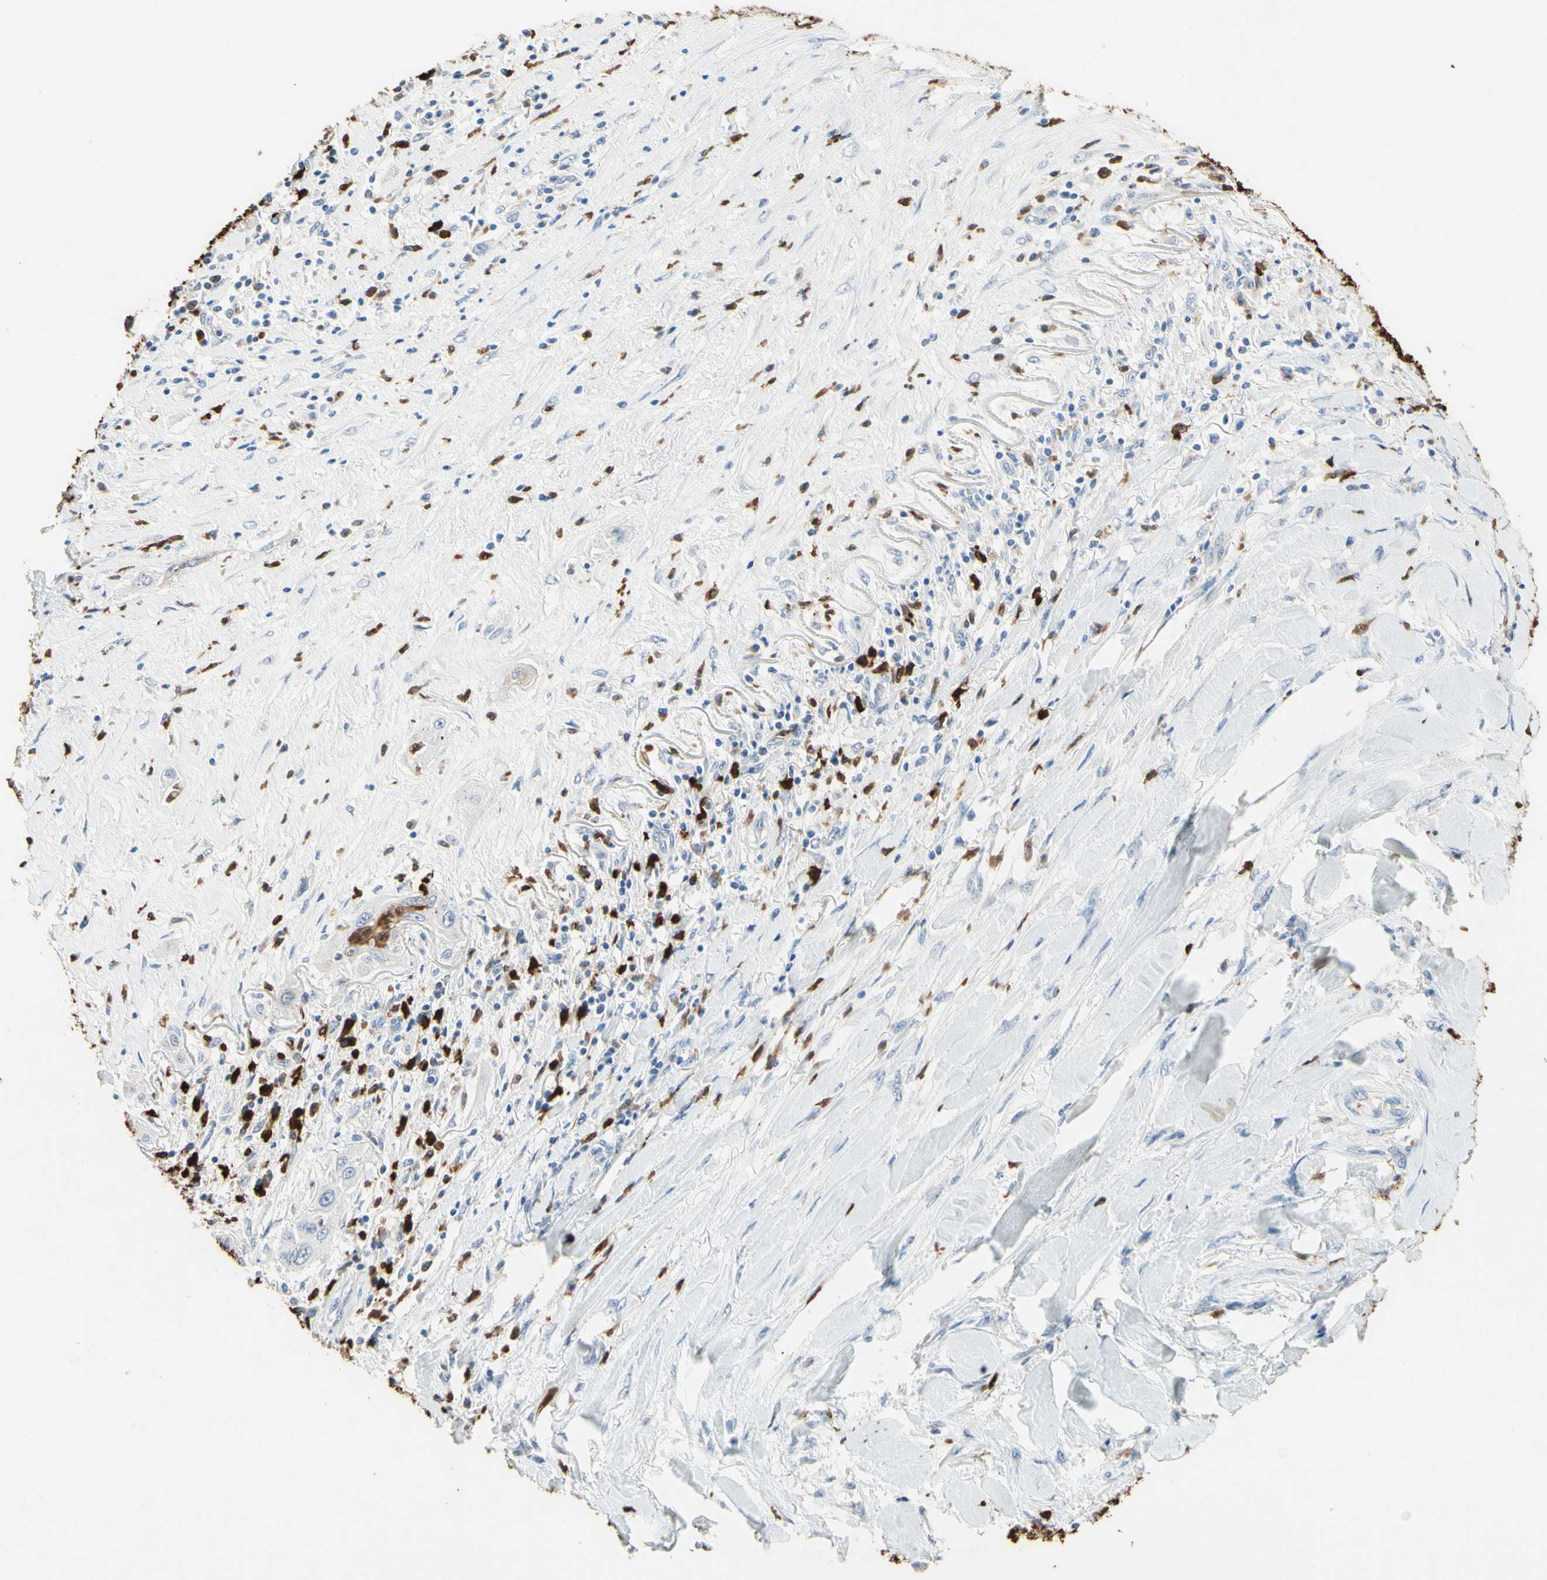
{"staining": {"intensity": "negative", "quantity": "none", "location": "none"}, "tissue": "lung cancer", "cell_type": "Tumor cells", "image_type": "cancer", "snomed": [{"axis": "morphology", "description": "Squamous cell carcinoma, NOS"}, {"axis": "topography", "description": "Lung"}], "caption": "High magnification brightfield microscopy of lung cancer stained with DAB (brown) and counterstained with hematoxylin (blue): tumor cells show no significant staining.", "gene": "NFKBIZ", "patient": {"sex": "female", "age": 47}}